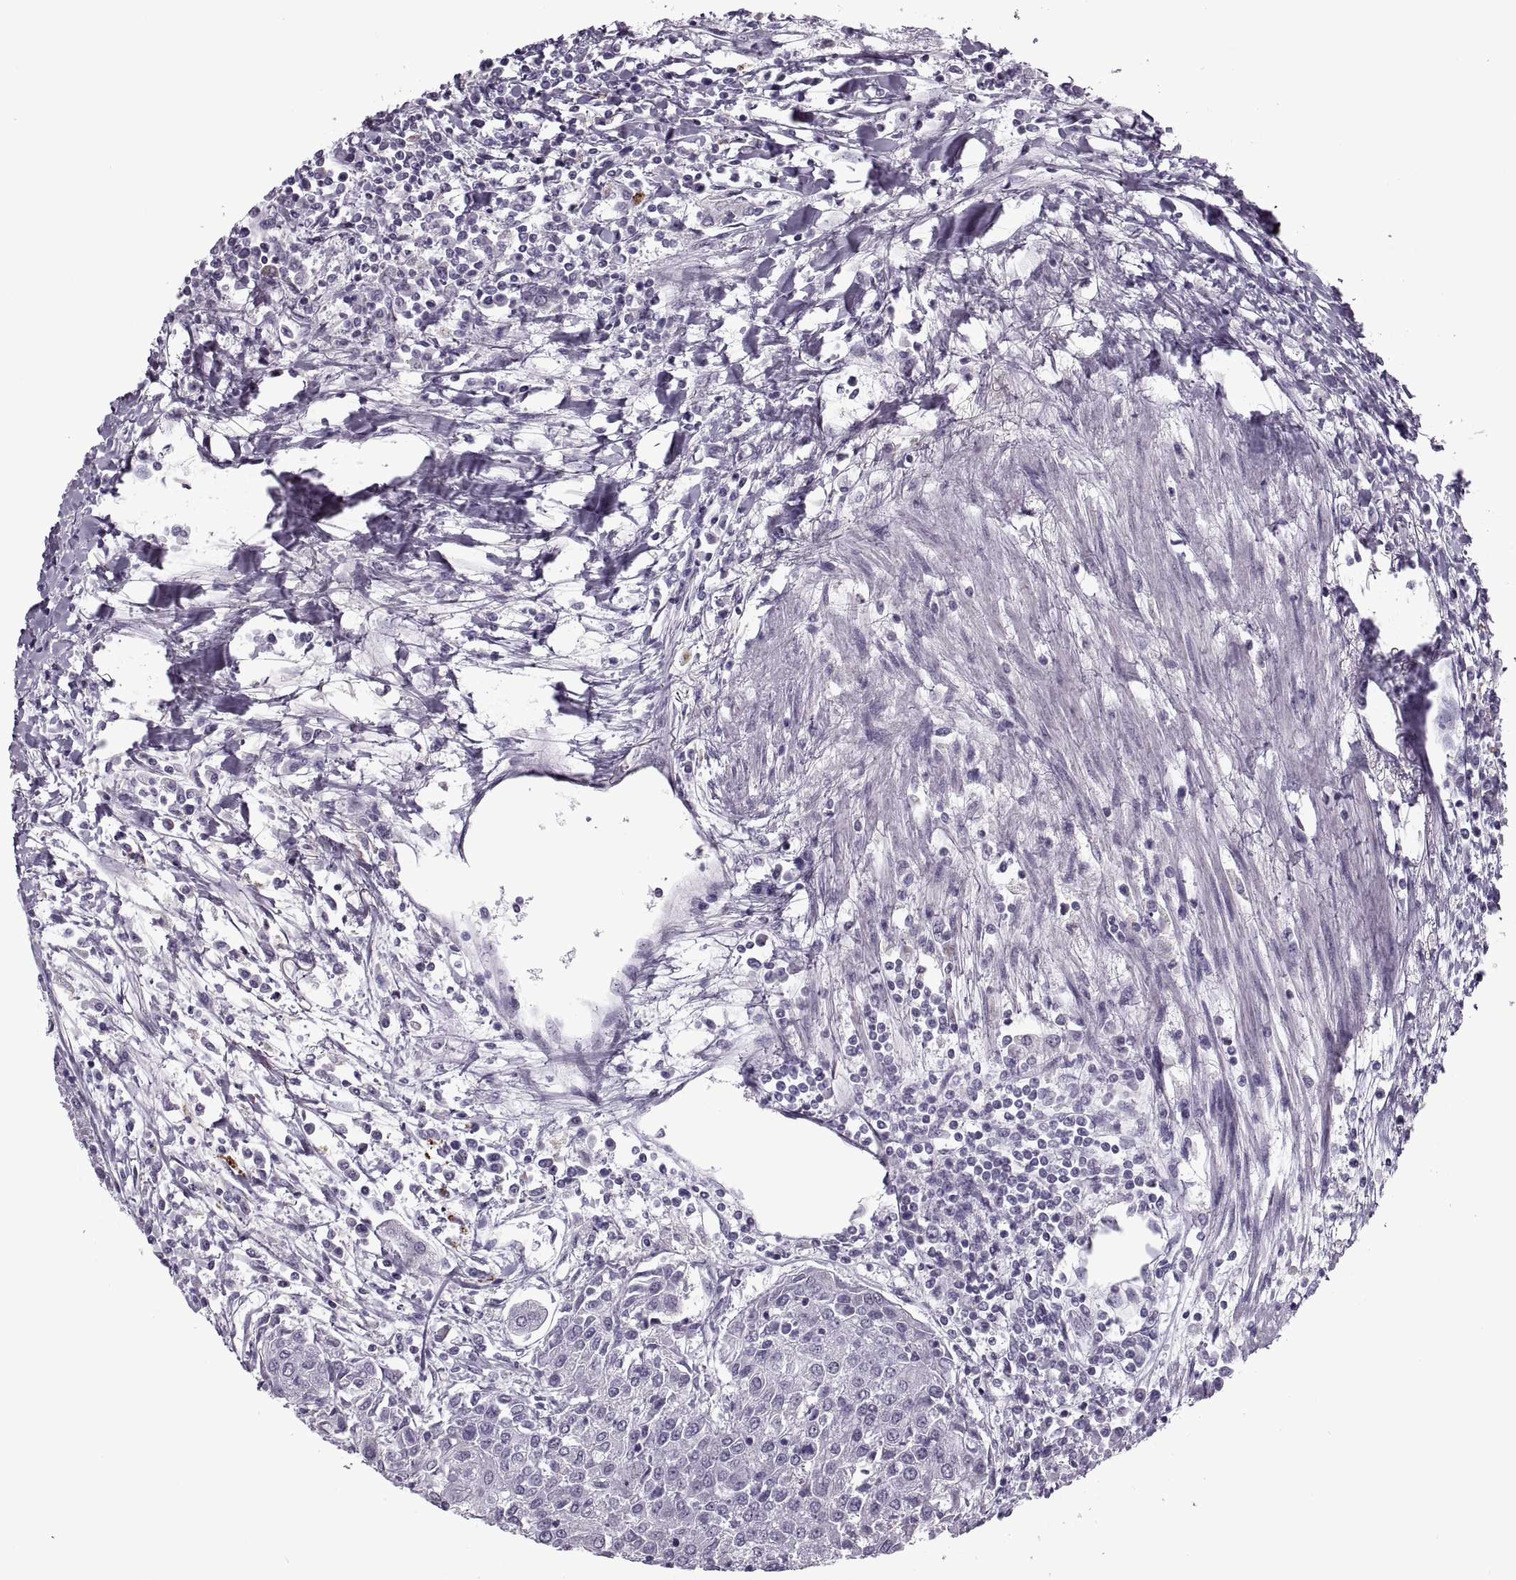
{"staining": {"intensity": "negative", "quantity": "none", "location": "none"}, "tissue": "urothelial cancer", "cell_type": "Tumor cells", "image_type": "cancer", "snomed": [{"axis": "morphology", "description": "Urothelial carcinoma, High grade"}, {"axis": "topography", "description": "Urinary bladder"}], "caption": "Immunohistochemical staining of urothelial cancer shows no significant staining in tumor cells.", "gene": "PRSS37", "patient": {"sex": "female", "age": 85}}